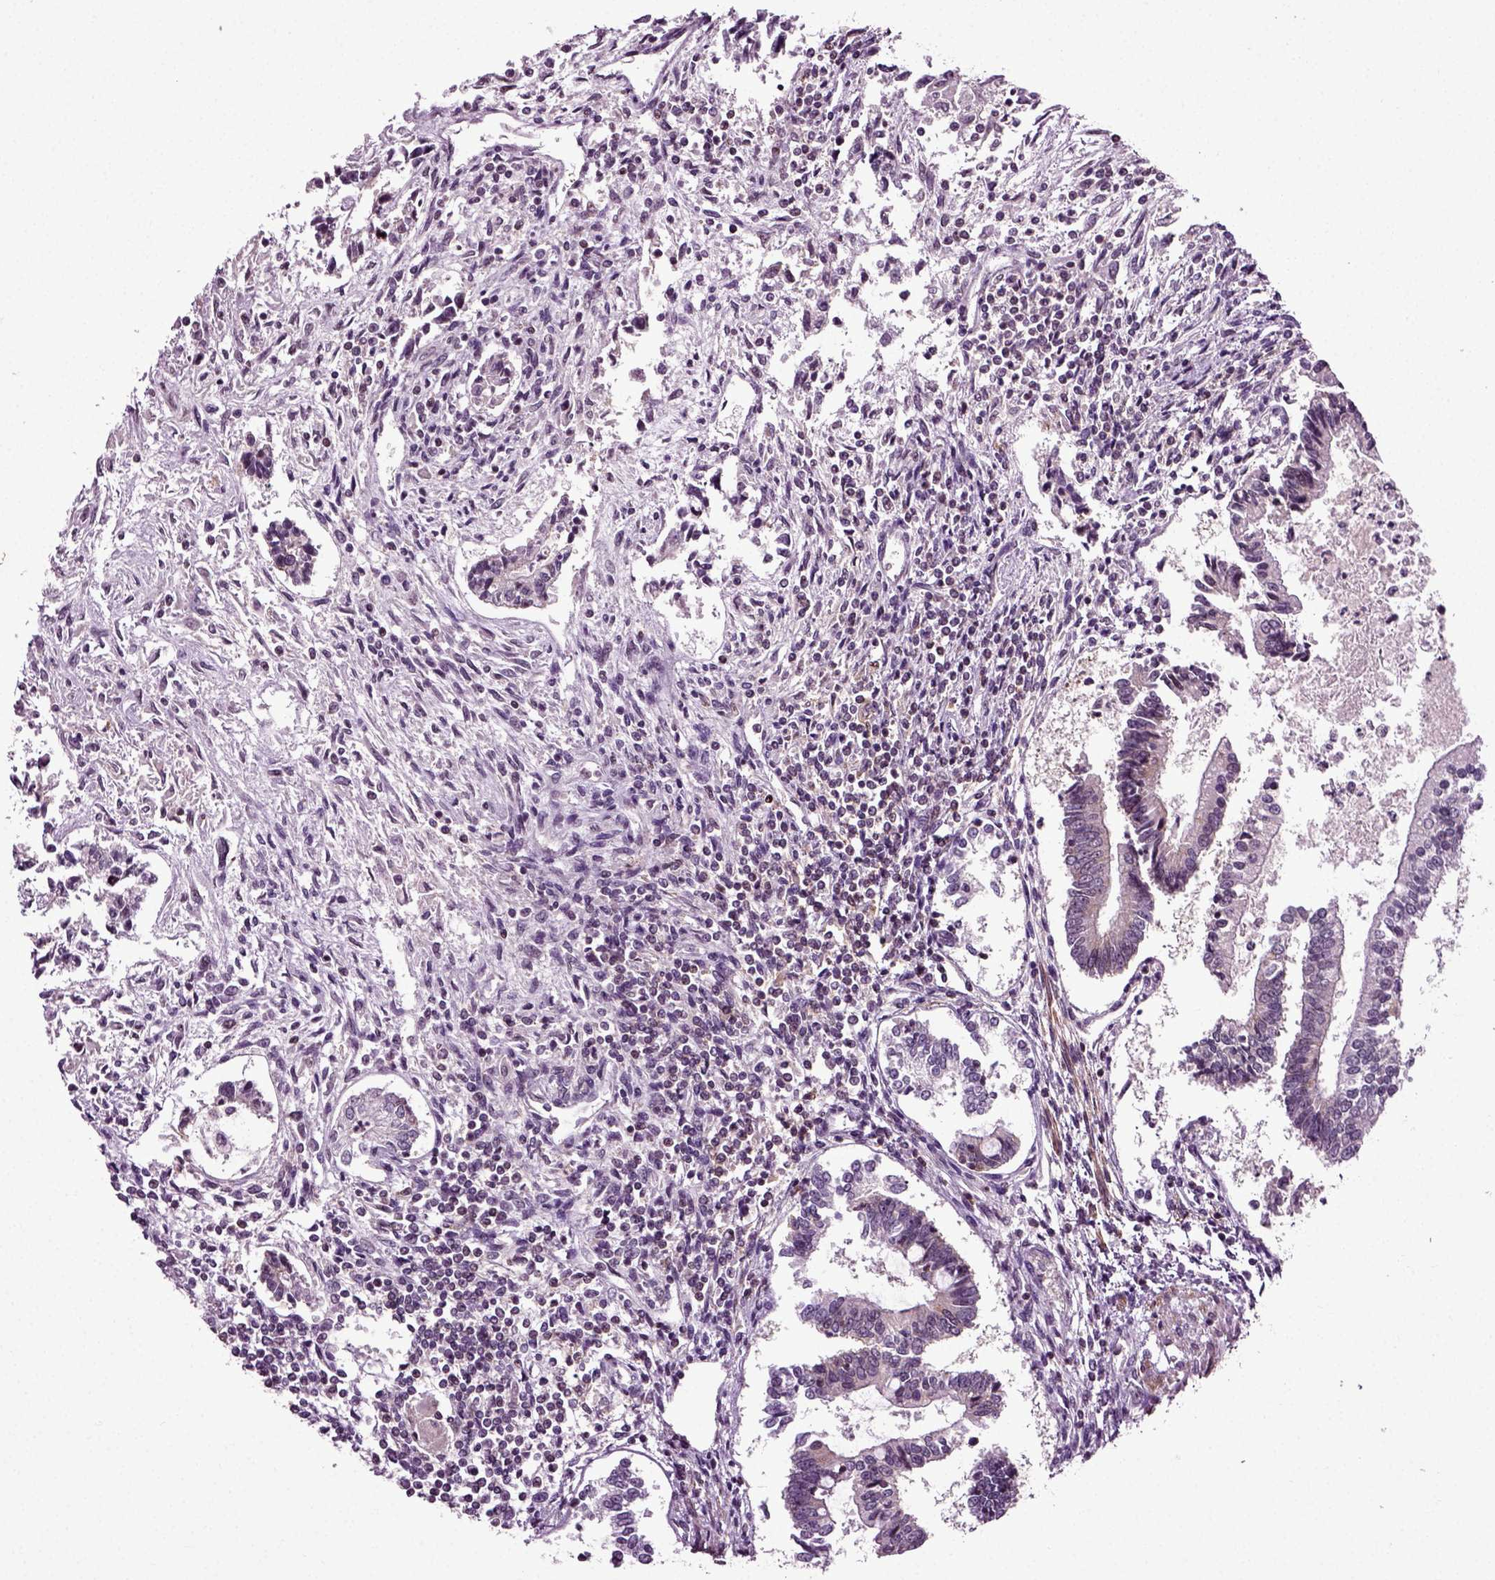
{"staining": {"intensity": "negative", "quantity": "none", "location": "none"}, "tissue": "testis cancer", "cell_type": "Tumor cells", "image_type": "cancer", "snomed": [{"axis": "morphology", "description": "Carcinoma, Embryonal, NOS"}, {"axis": "topography", "description": "Testis"}], "caption": "Immunohistochemistry (IHC) histopathology image of neoplastic tissue: human embryonal carcinoma (testis) stained with DAB shows no significant protein expression in tumor cells.", "gene": "KNSTRN", "patient": {"sex": "male", "age": 37}}